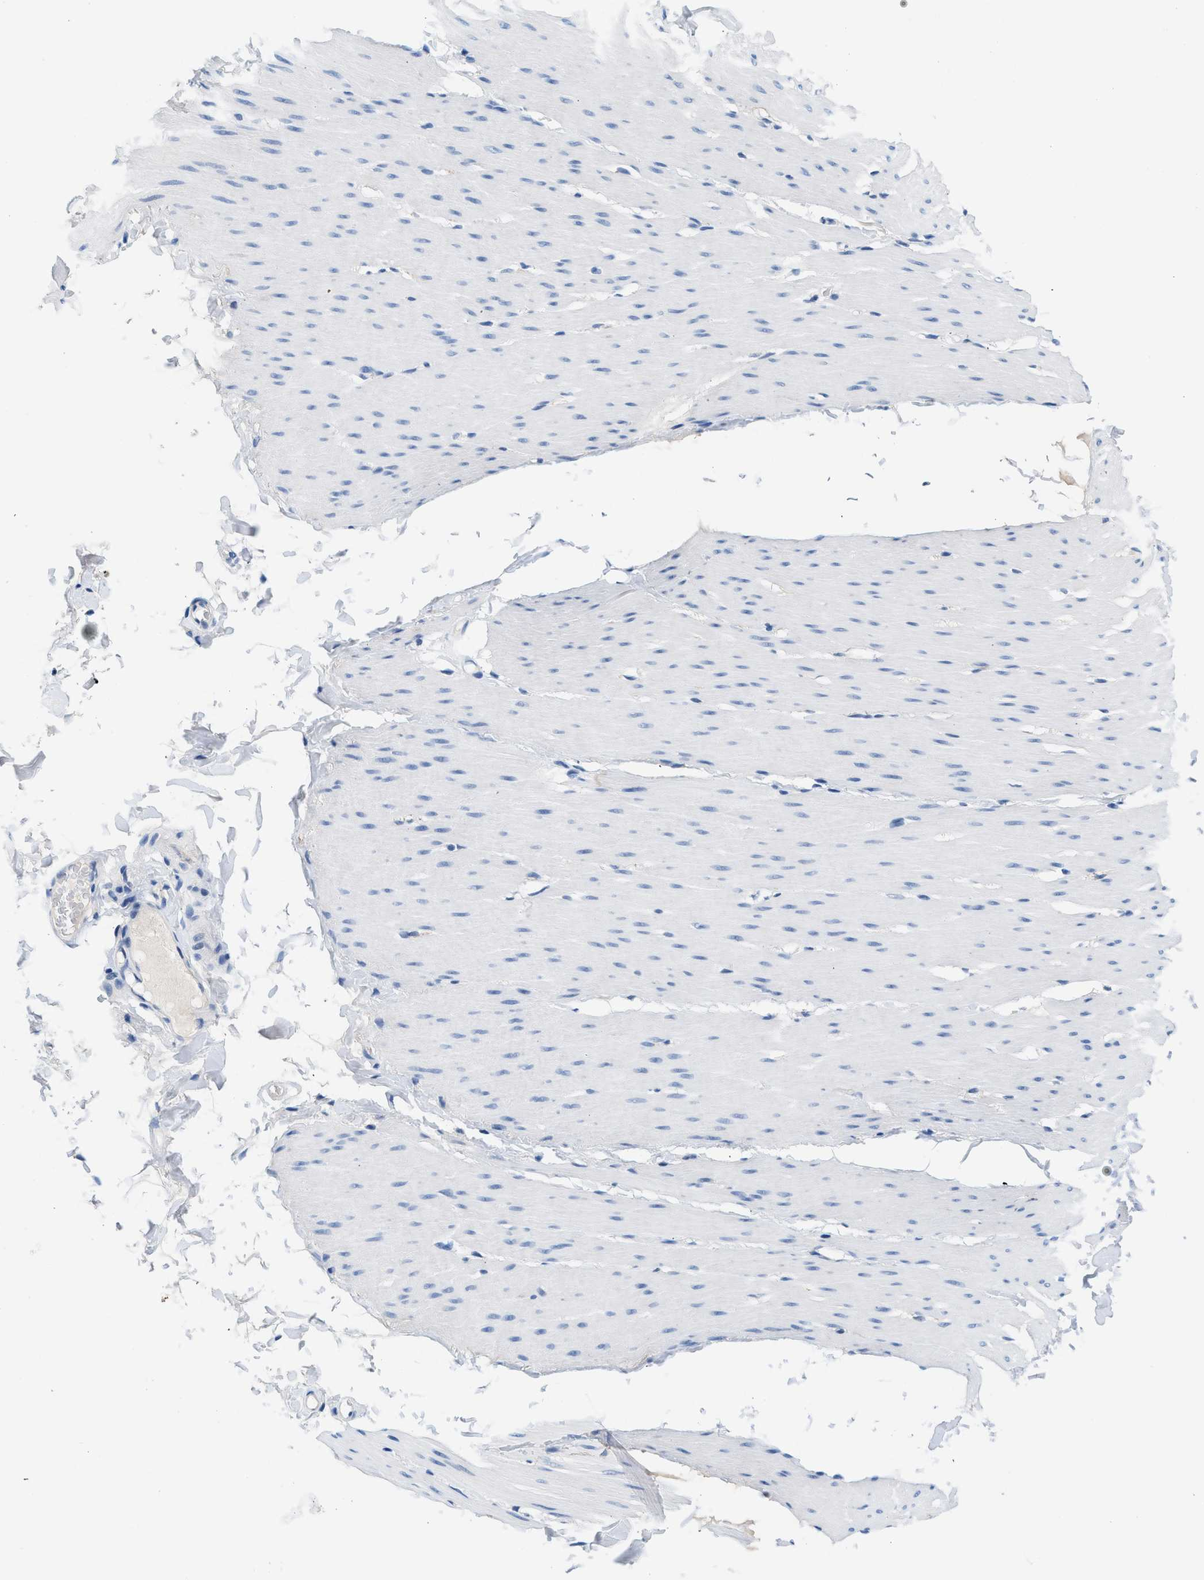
{"staining": {"intensity": "negative", "quantity": "none", "location": "none"}, "tissue": "smooth muscle", "cell_type": "Smooth muscle cells", "image_type": "normal", "snomed": [{"axis": "morphology", "description": "Normal tissue, NOS"}, {"axis": "topography", "description": "Smooth muscle"}, {"axis": "topography", "description": "Colon"}], "caption": "A high-resolution histopathology image shows immunohistochemistry staining of benign smooth muscle, which reveals no significant positivity in smooth muscle cells. The staining is performed using DAB brown chromogen with nuclei counter-stained in using hematoxylin.", "gene": "FADS6", "patient": {"sex": "male", "age": 67}}